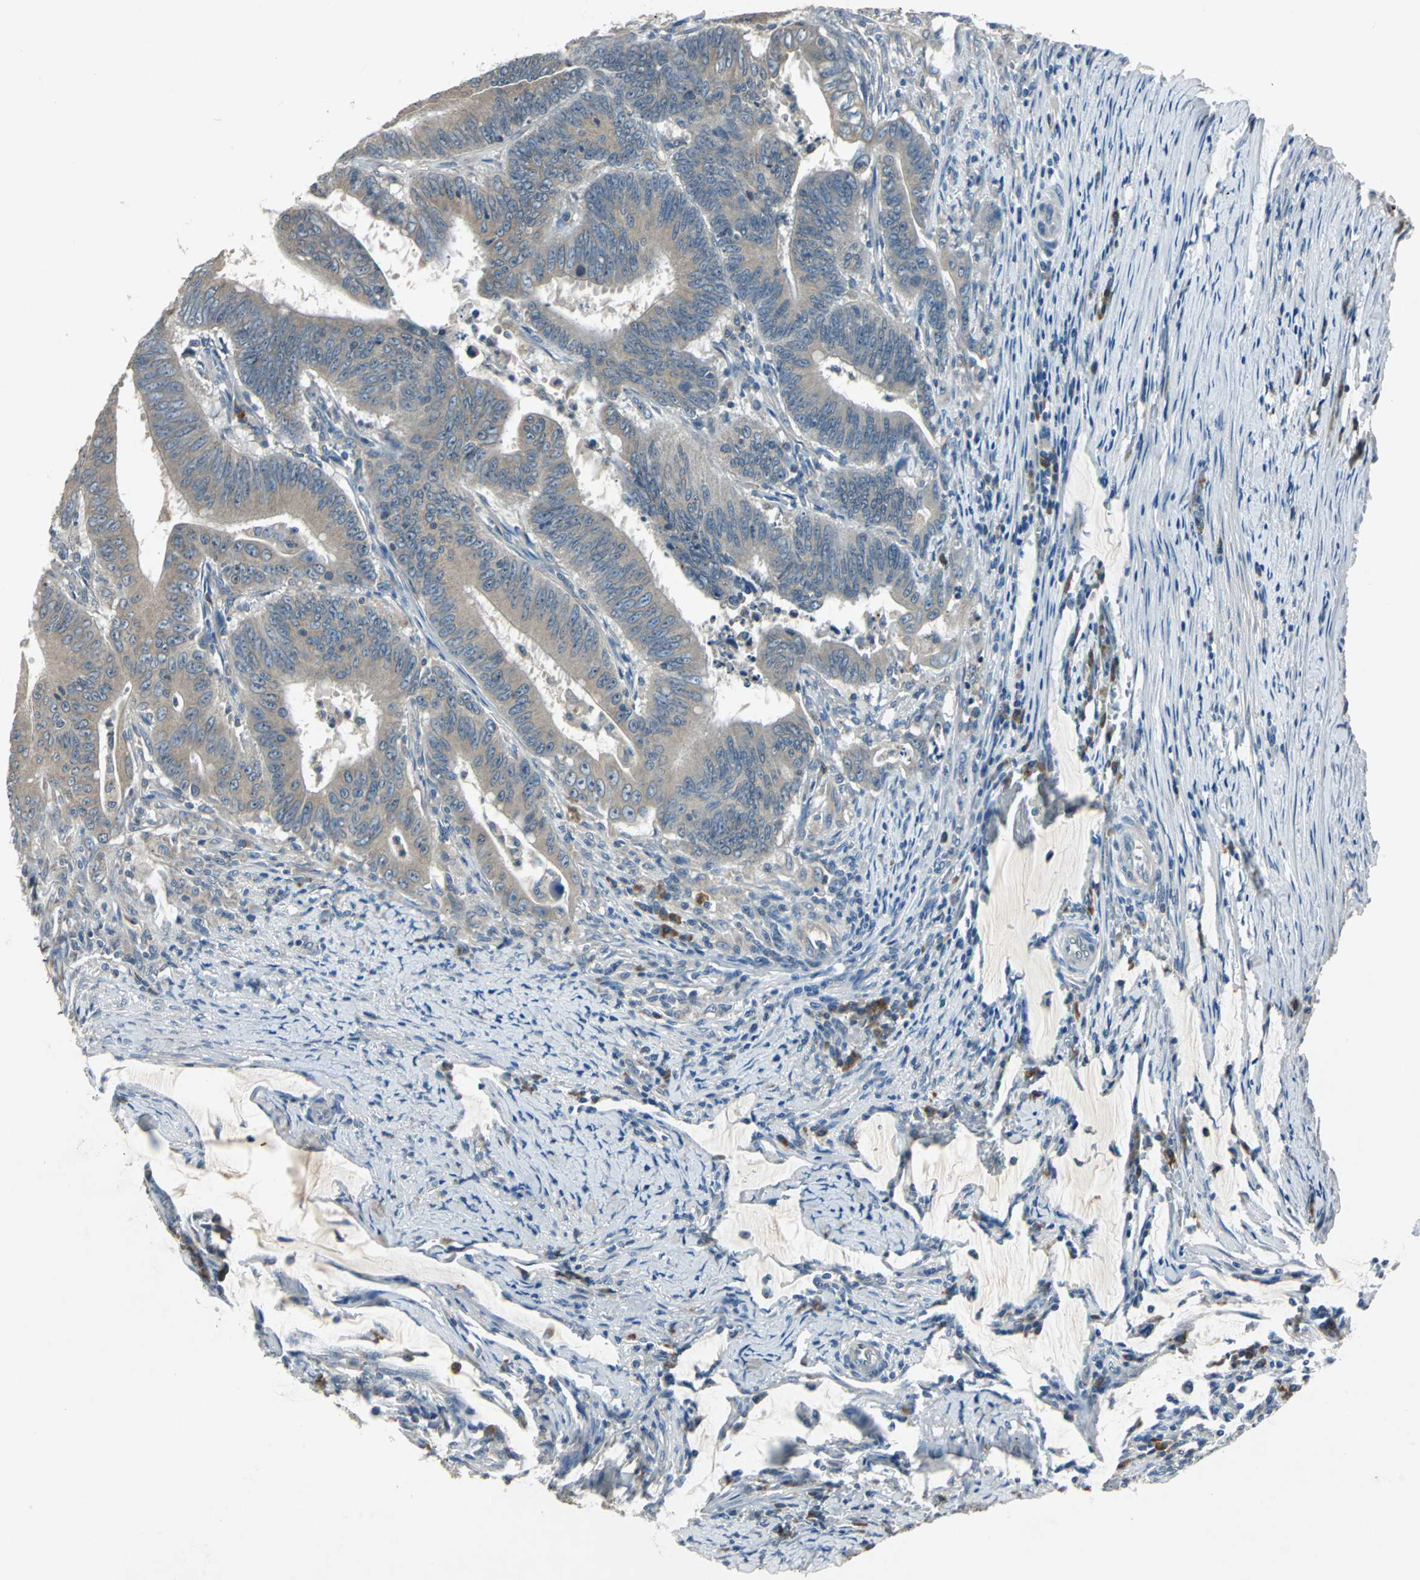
{"staining": {"intensity": "weak", "quantity": ">75%", "location": "cytoplasmic/membranous"}, "tissue": "colorectal cancer", "cell_type": "Tumor cells", "image_type": "cancer", "snomed": [{"axis": "morphology", "description": "Adenocarcinoma, NOS"}, {"axis": "topography", "description": "Colon"}], "caption": "A micrograph of colorectal cancer (adenocarcinoma) stained for a protein reveals weak cytoplasmic/membranous brown staining in tumor cells. (Stains: DAB in brown, nuclei in blue, Microscopy: brightfield microscopy at high magnification).", "gene": "SLC2A13", "patient": {"sex": "male", "age": 45}}